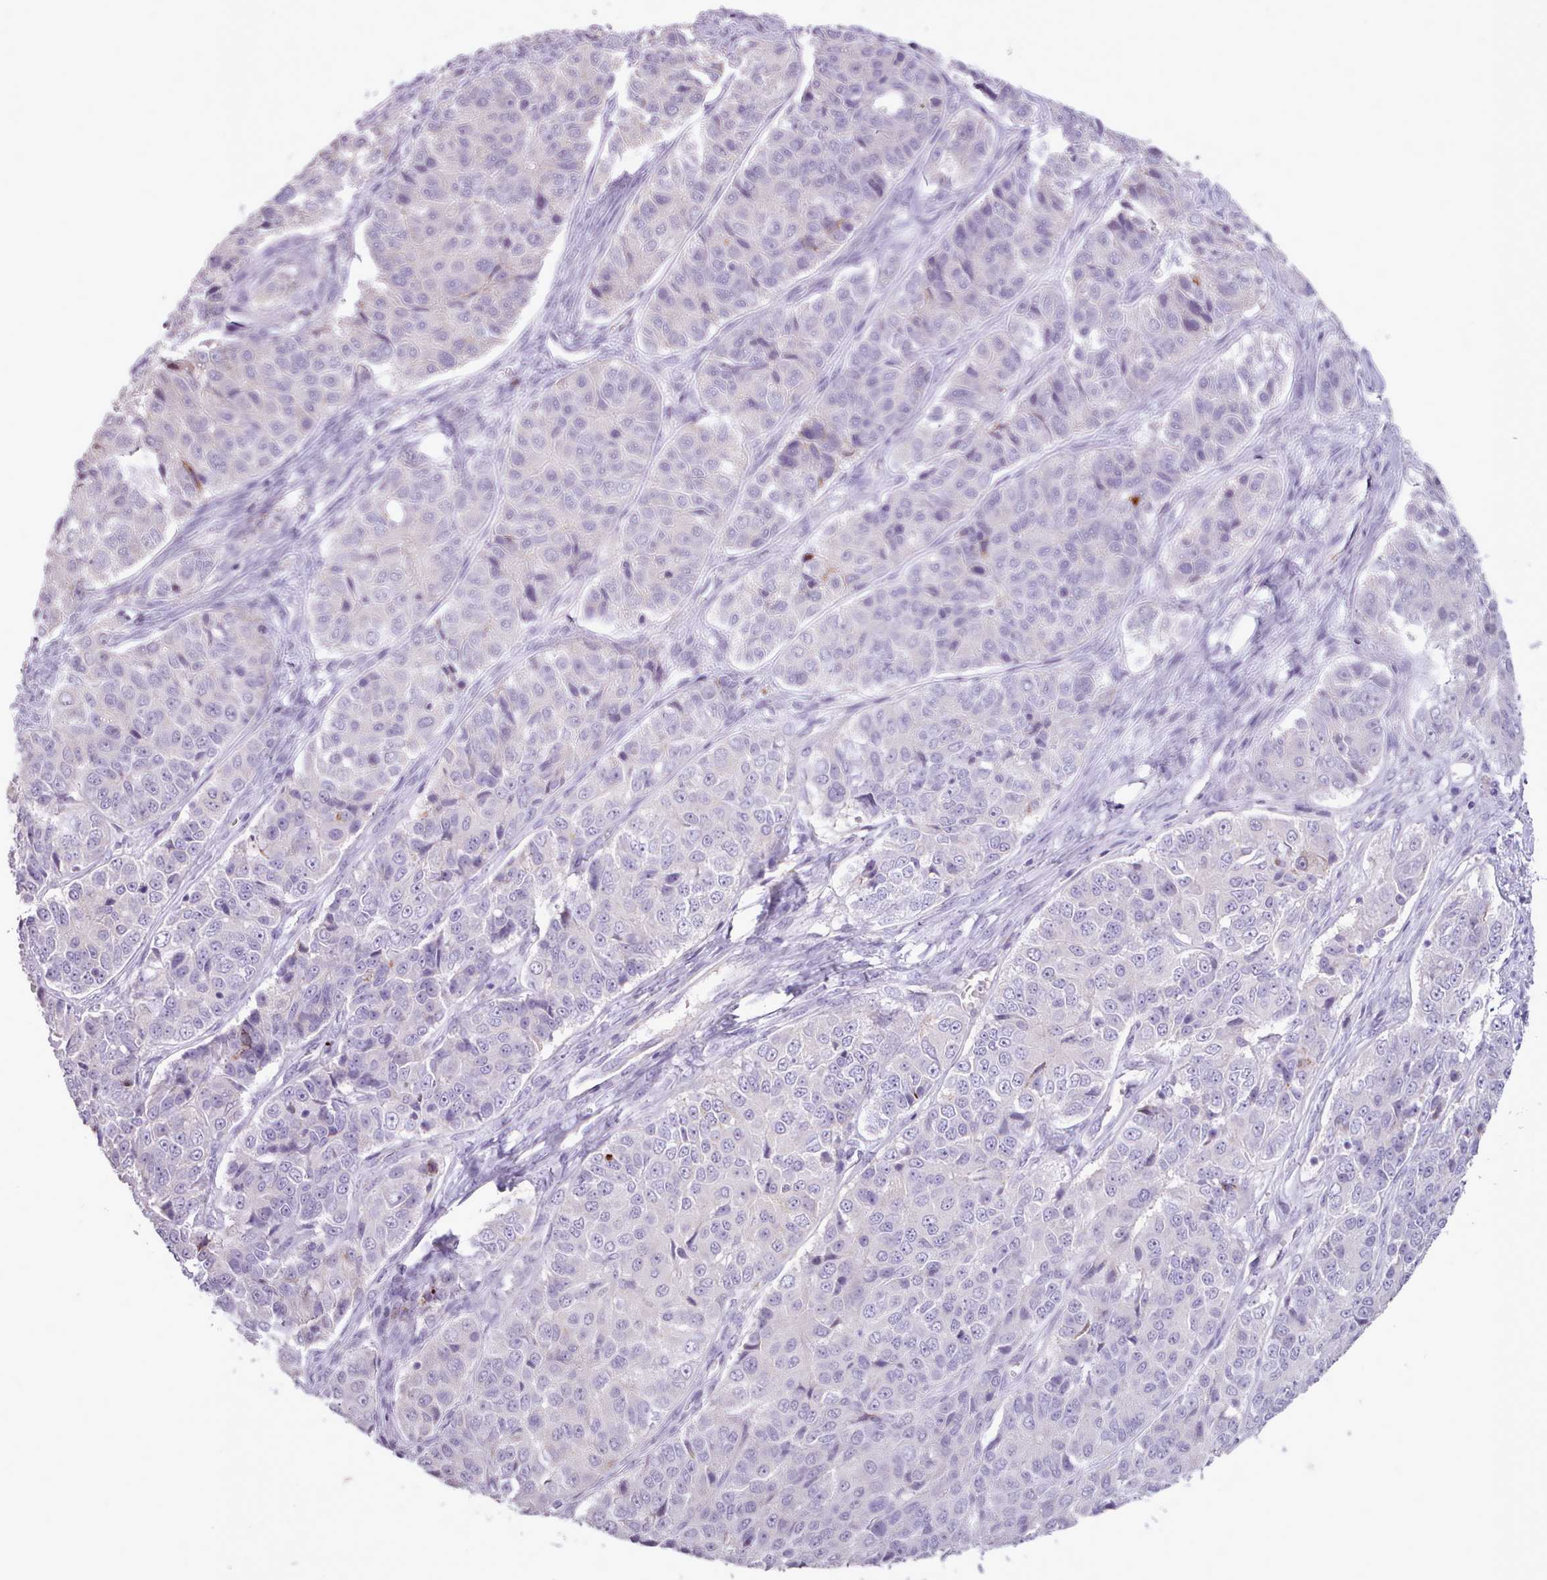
{"staining": {"intensity": "negative", "quantity": "none", "location": "none"}, "tissue": "ovarian cancer", "cell_type": "Tumor cells", "image_type": "cancer", "snomed": [{"axis": "morphology", "description": "Carcinoma, endometroid"}, {"axis": "topography", "description": "Ovary"}], "caption": "This is a histopathology image of immunohistochemistry (IHC) staining of ovarian endometroid carcinoma, which shows no staining in tumor cells.", "gene": "ATRAID", "patient": {"sex": "female", "age": 51}}